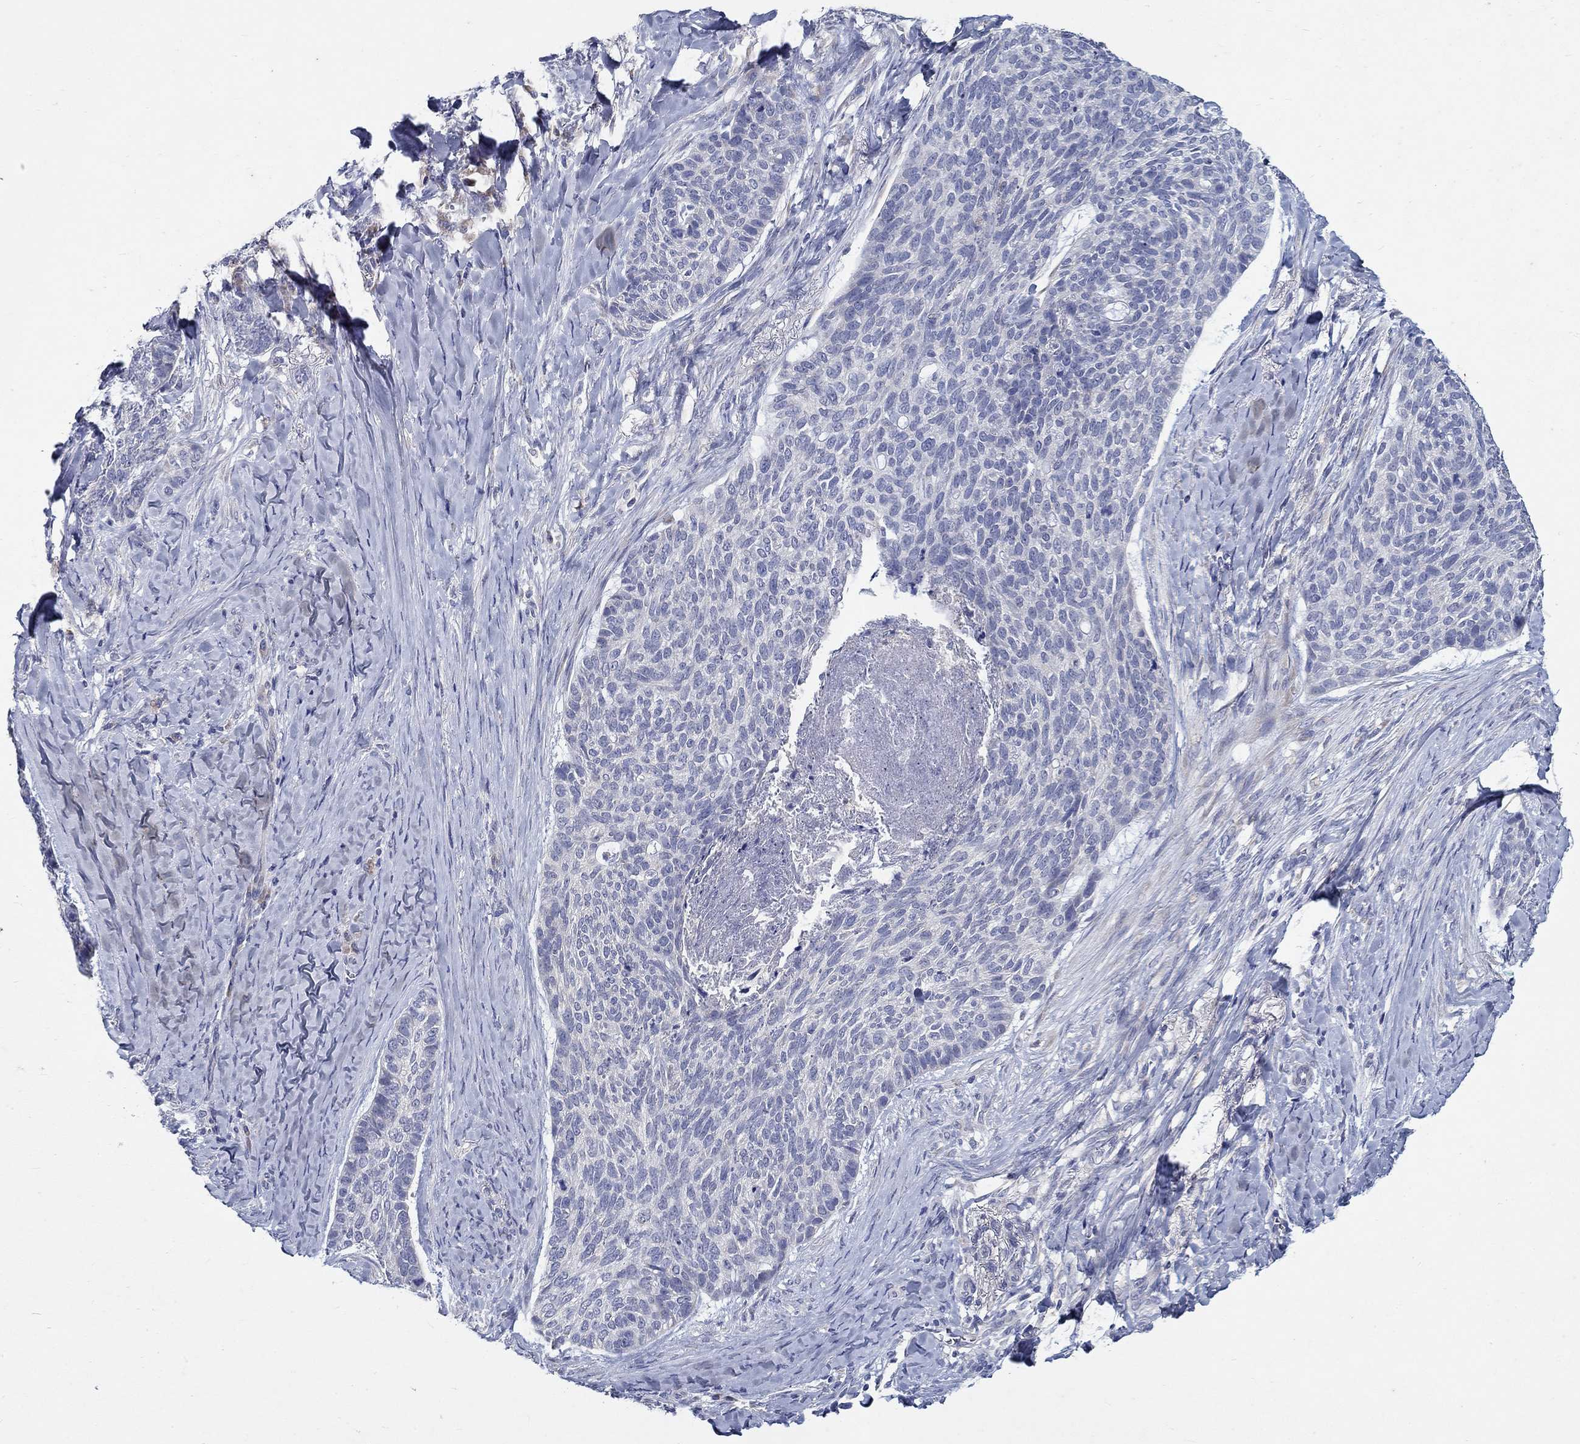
{"staining": {"intensity": "negative", "quantity": "none", "location": "none"}, "tissue": "skin cancer", "cell_type": "Tumor cells", "image_type": "cancer", "snomed": [{"axis": "morphology", "description": "Basal cell carcinoma"}, {"axis": "topography", "description": "Skin"}], "caption": "Protein analysis of skin cancer demonstrates no significant positivity in tumor cells.", "gene": "PROZ", "patient": {"sex": "female", "age": 69}}